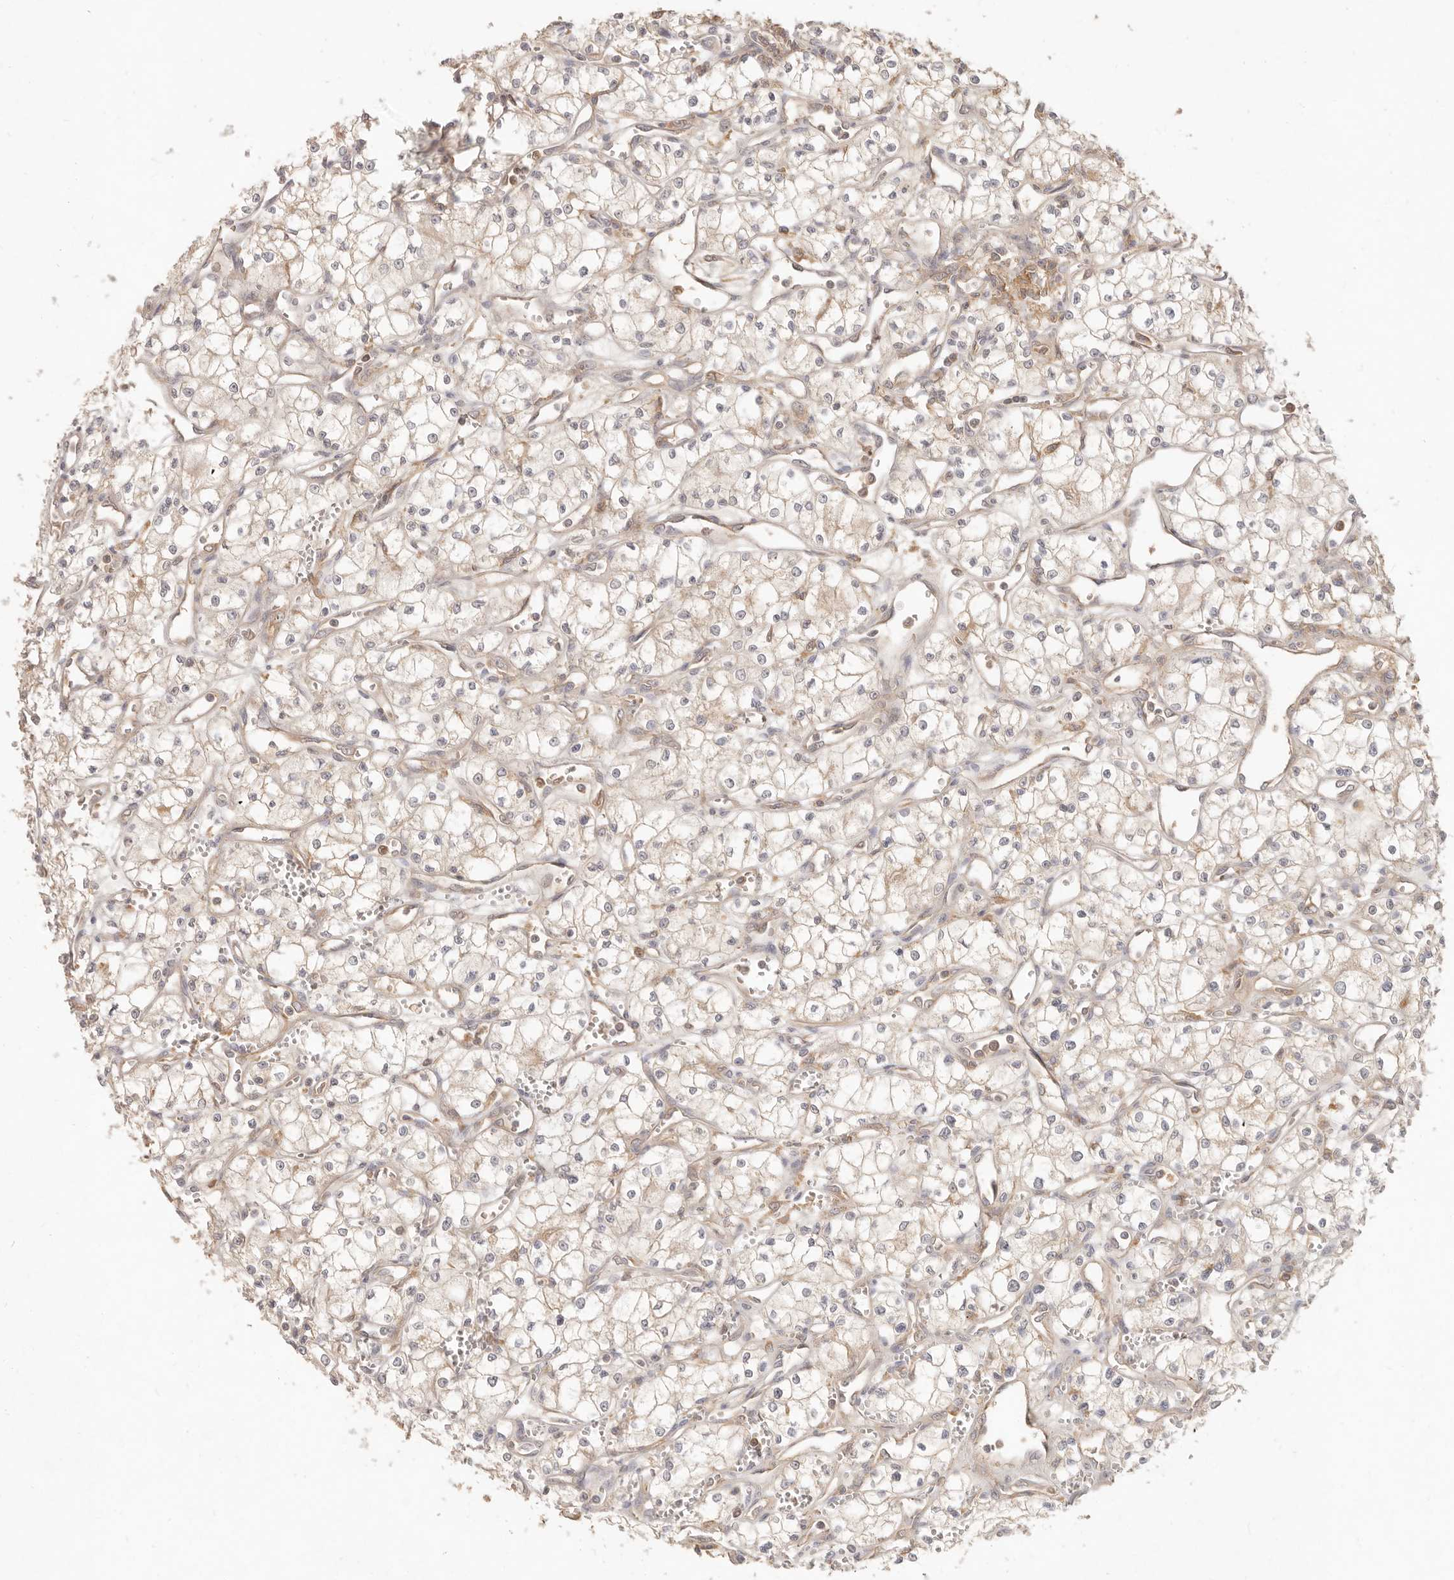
{"staining": {"intensity": "weak", "quantity": ">75%", "location": "cytoplasmic/membranous"}, "tissue": "renal cancer", "cell_type": "Tumor cells", "image_type": "cancer", "snomed": [{"axis": "morphology", "description": "Adenocarcinoma, NOS"}, {"axis": "topography", "description": "Kidney"}], "caption": "Weak cytoplasmic/membranous staining for a protein is identified in approximately >75% of tumor cells of renal adenocarcinoma using immunohistochemistry (IHC).", "gene": "NECAP2", "patient": {"sex": "male", "age": 59}}